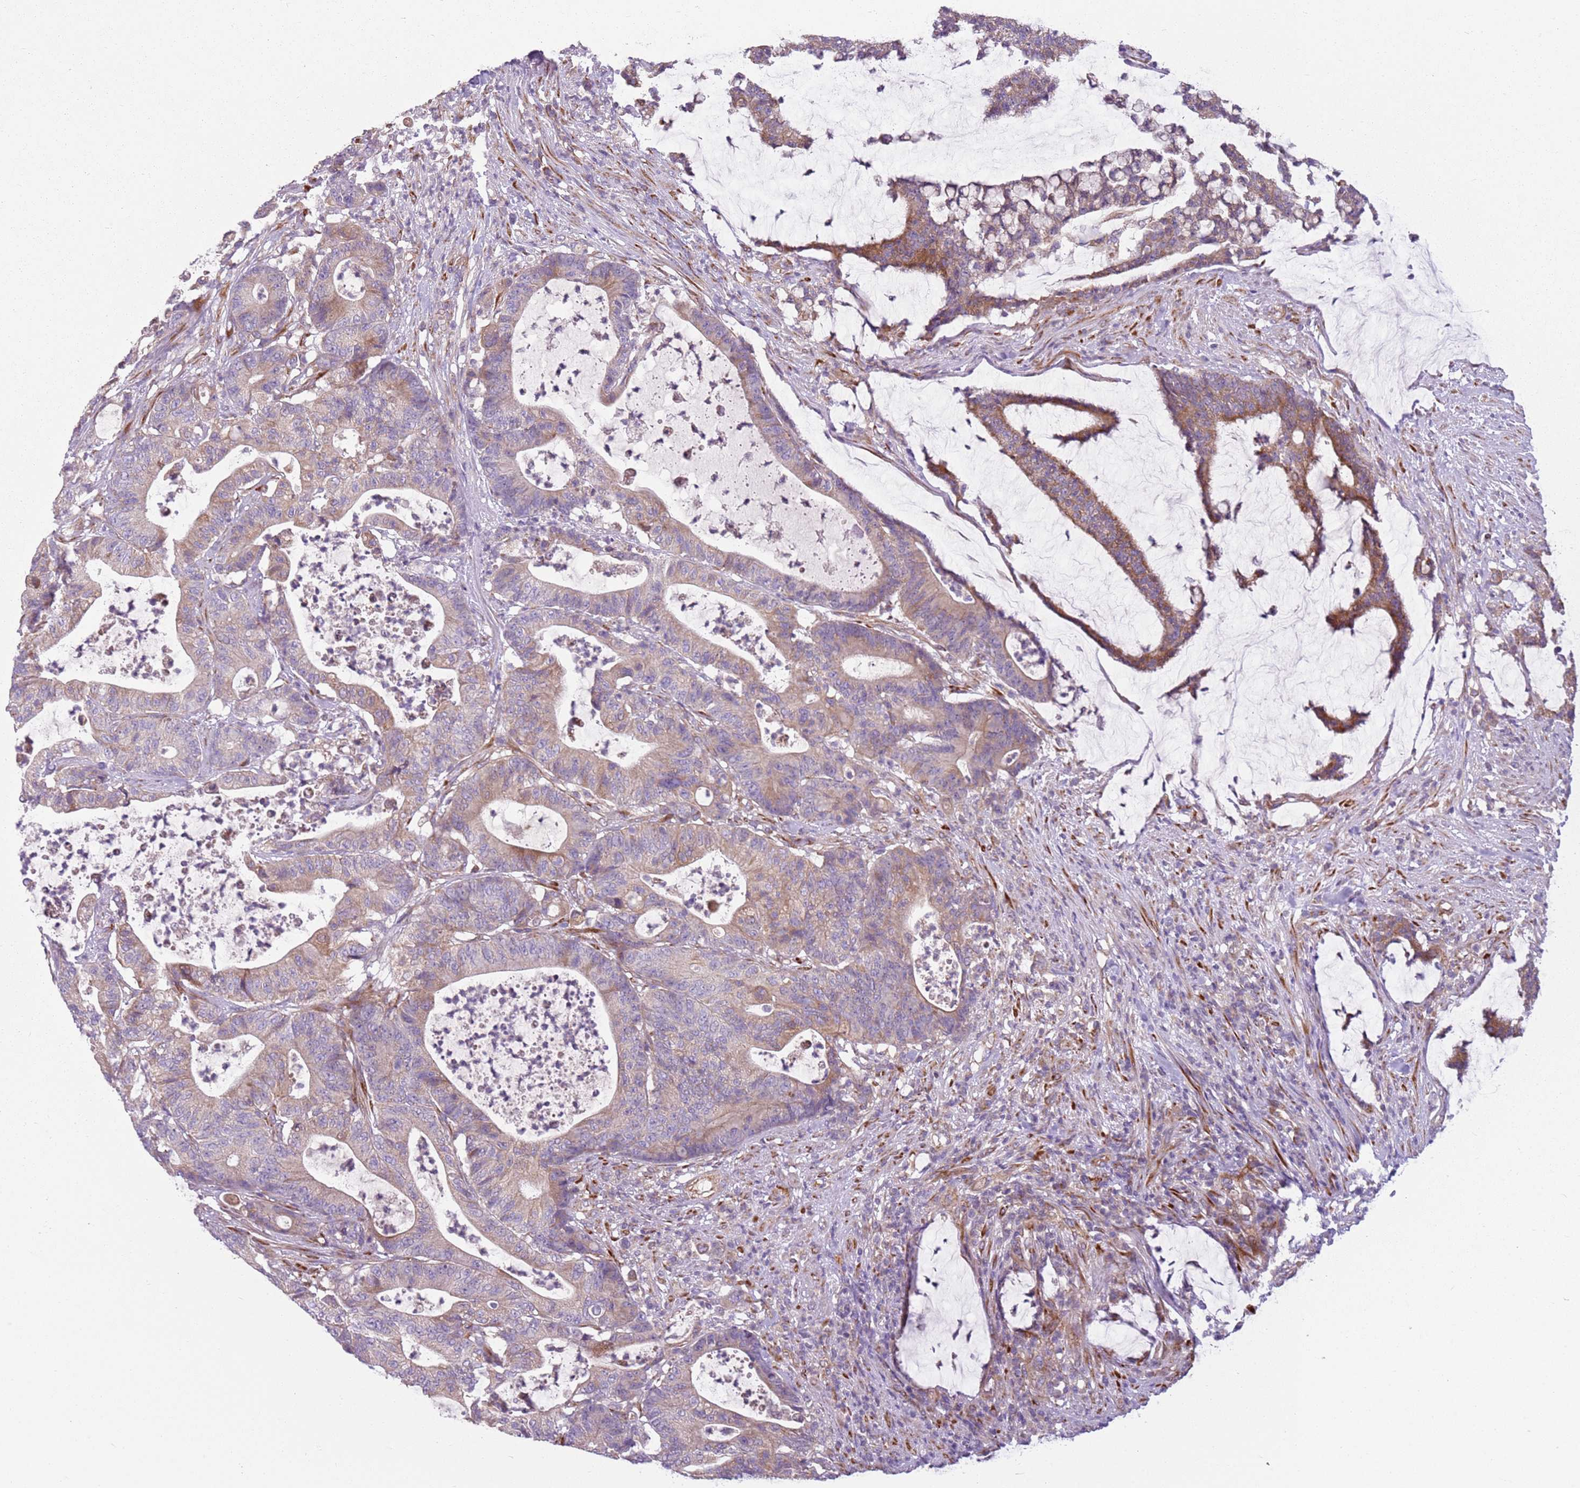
{"staining": {"intensity": "moderate", "quantity": "25%-75%", "location": "cytoplasmic/membranous"}, "tissue": "colorectal cancer", "cell_type": "Tumor cells", "image_type": "cancer", "snomed": [{"axis": "morphology", "description": "Adenocarcinoma, NOS"}, {"axis": "topography", "description": "Colon"}], "caption": "Immunohistochemical staining of human colorectal adenocarcinoma shows medium levels of moderate cytoplasmic/membranous protein positivity in approximately 25%-75% of tumor cells.", "gene": "TMEM200C", "patient": {"sex": "female", "age": 84}}